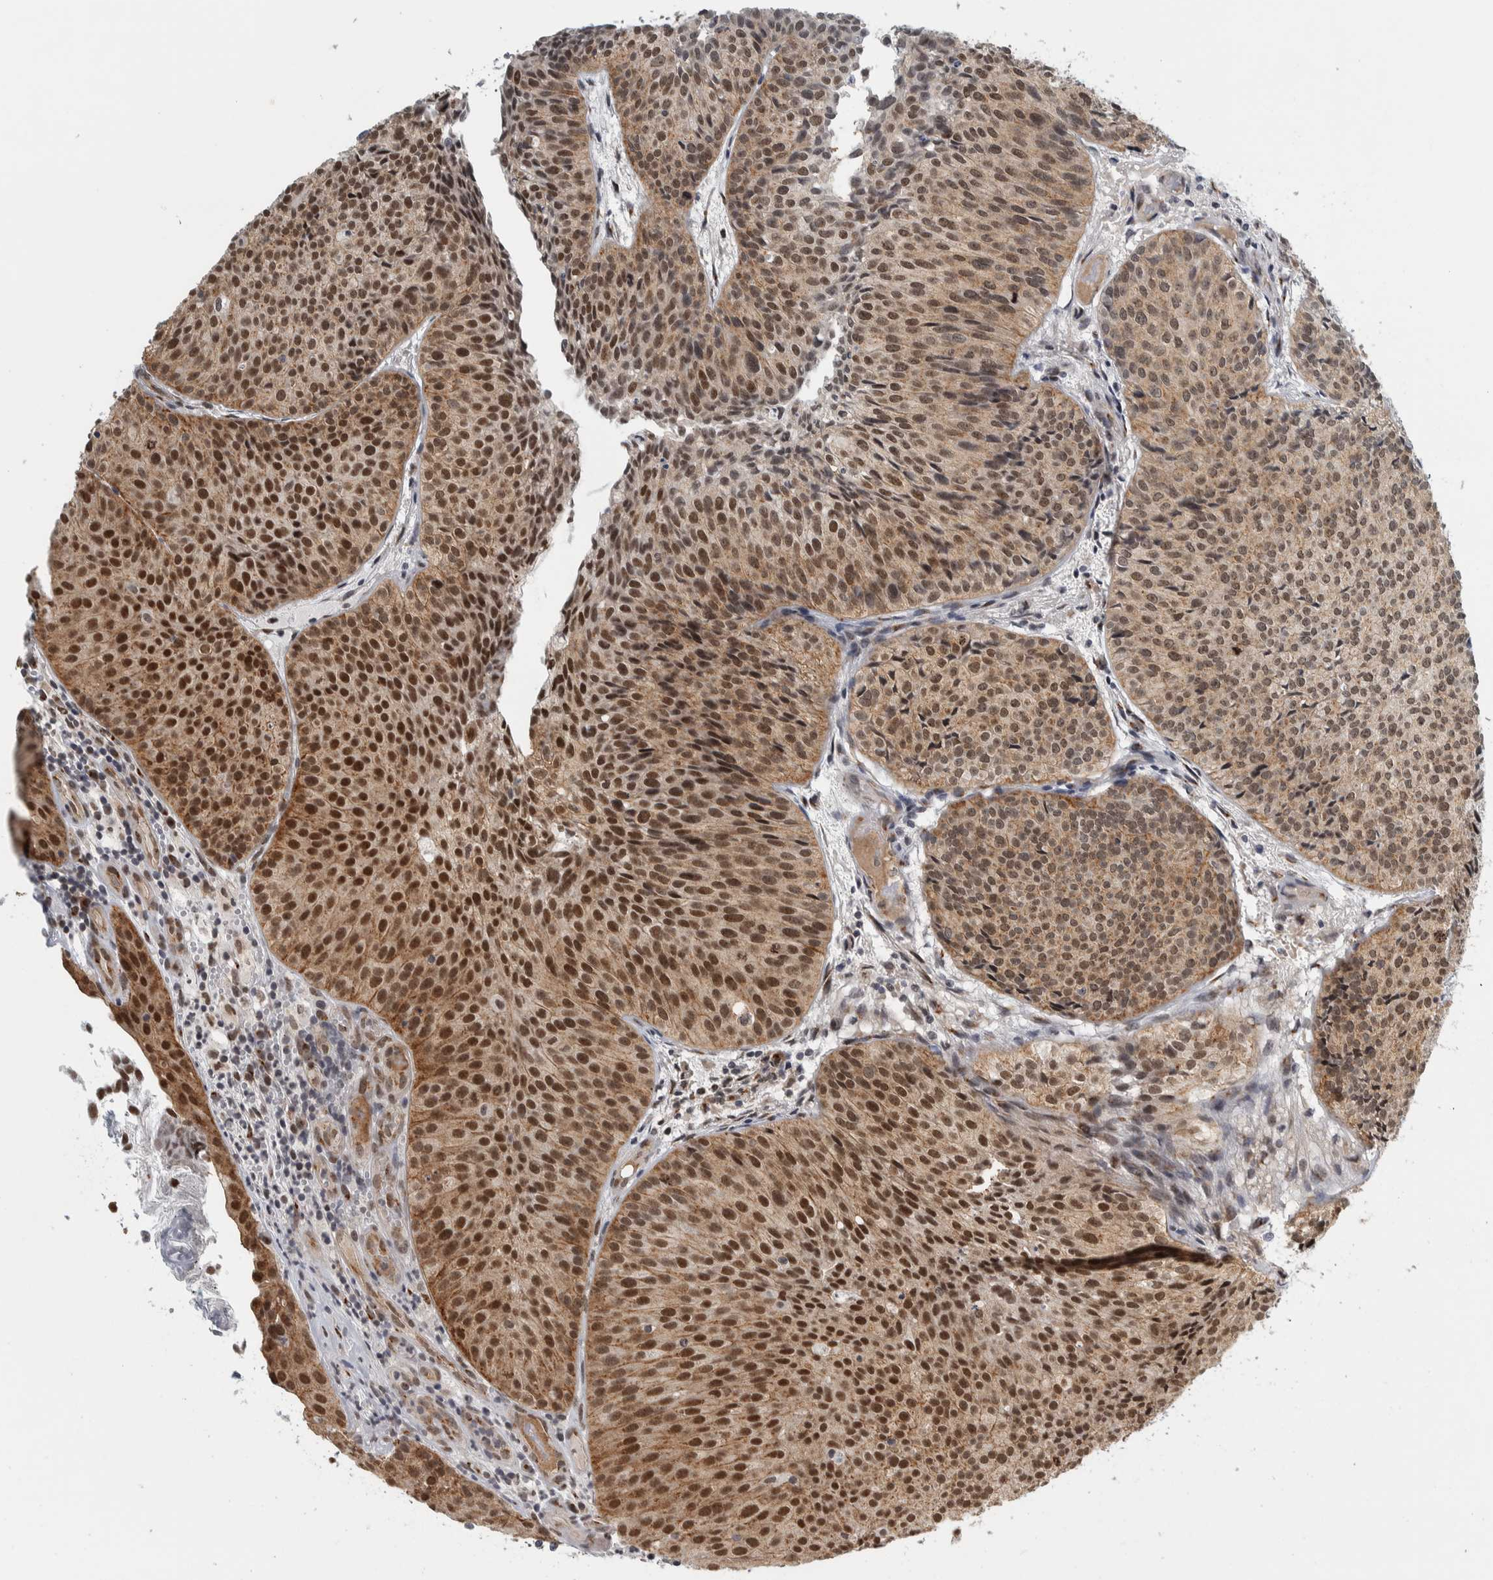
{"staining": {"intensity": "strong", "quantity": ">75%", "location": "cytoplasmic/membranous,nuclear"}, "tissue": "urothelial cancer", "cell_type": "Tumor cells", "image_type": "cancer", "snomed": [{"axis": "morphology", "description": "Urothelial carcinoma, Low grade"}, {"axis": "topography", "description": "Urinary bladder"}], "caption": "An immunohistochemistry (IHC) image of tumor tissue is shown. Protein staining in brown labels strong cytoplasmic/membranous and nuclear positivity in urothelial cancer within tumor cells.", "gene": "ZMYND8", "patient": {"sex": "male", "age": 86}}